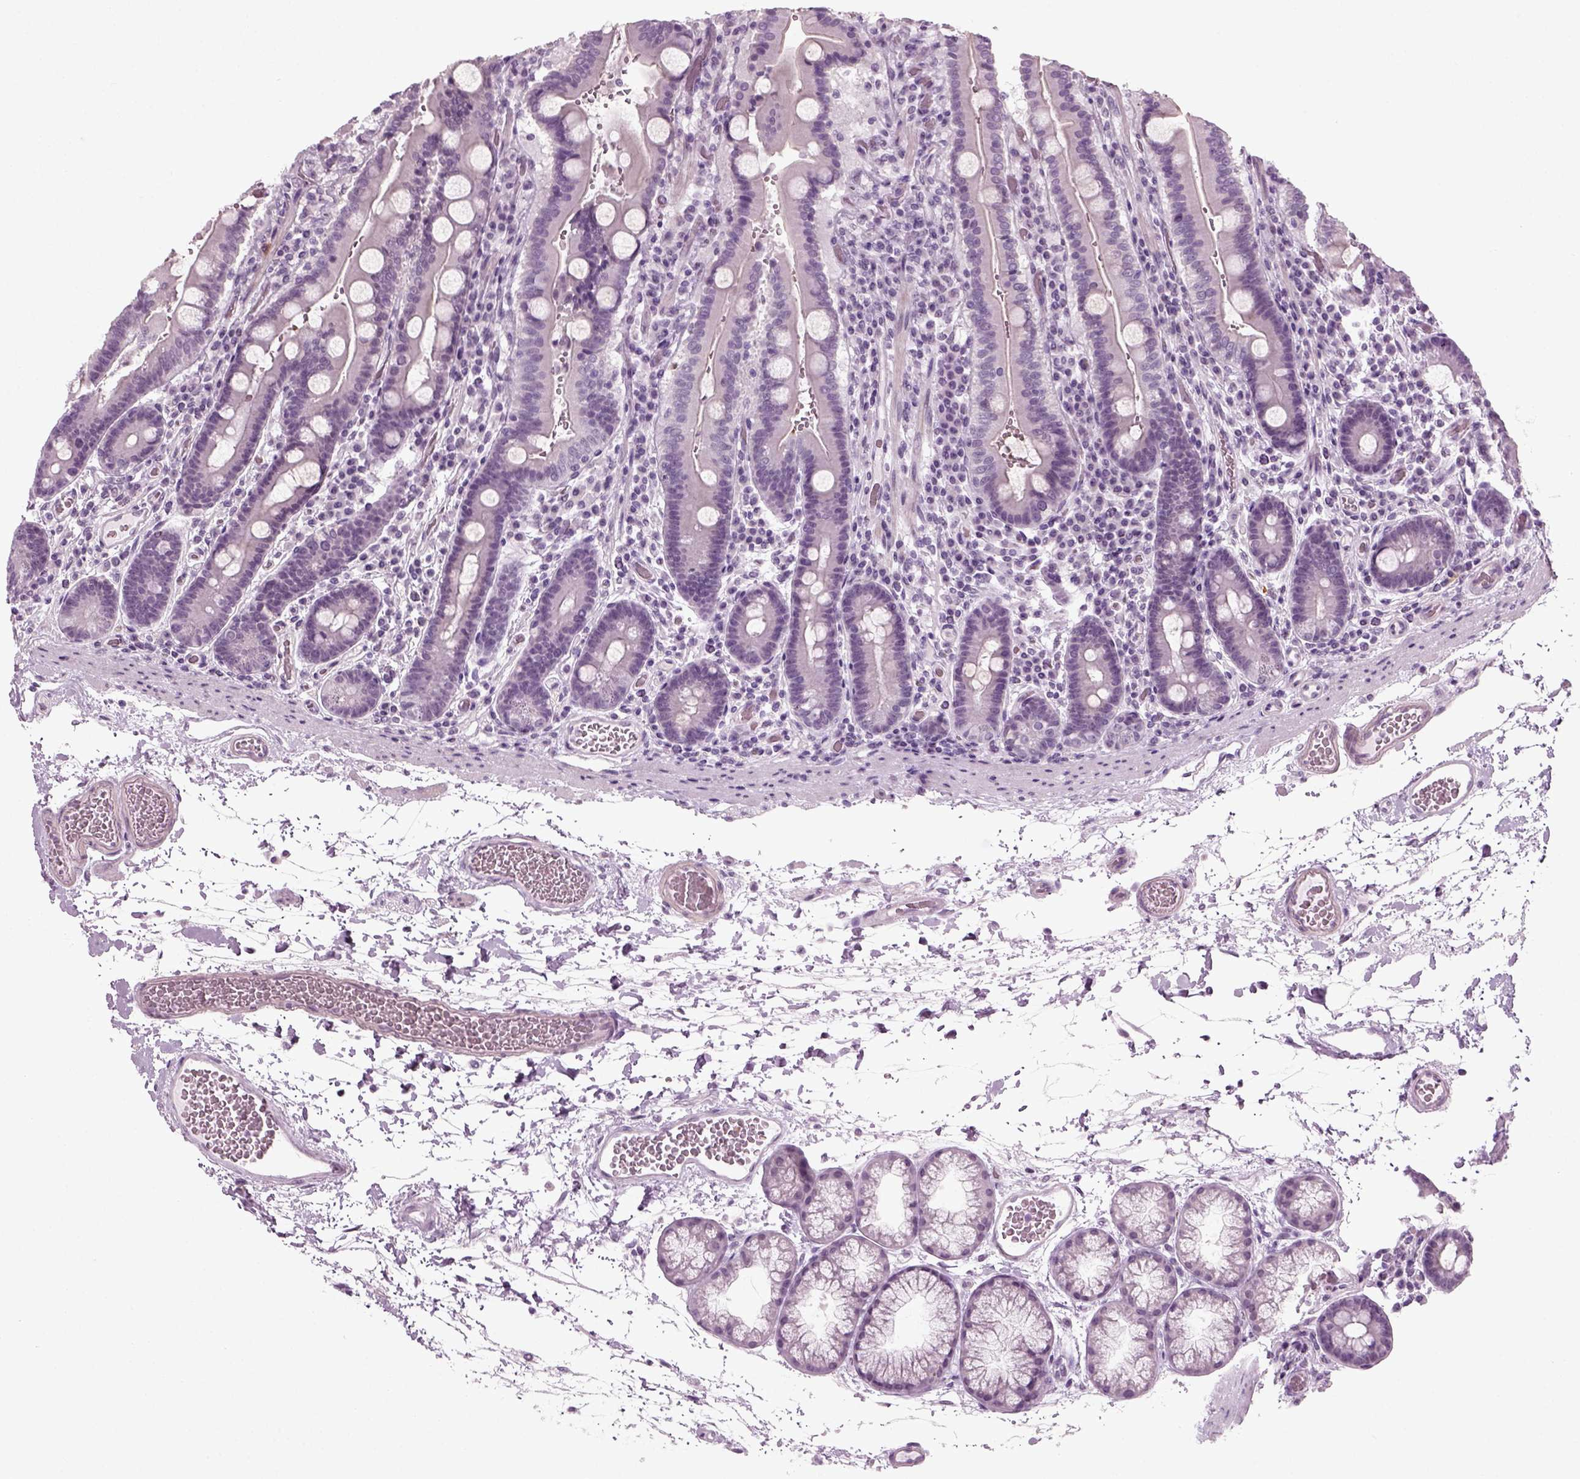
{"staining": {"intensity": "negative", "quantity": "none", "location": "none"}, "tissue": "duodenum", "cell_type": "Glandular cells", "image_type": "normal", "snomed": [{"axis": "morphology", "description": "Normal tissue, NOS"}, {"axis": "topography", "description": "Duodenum"}], "caption": "Immunohistochemistry (IHC) of unremarkable human duodenum demonstrates no staining in glandular cells. (DAB (3,3'-diaminobenzidine) immunohistochemistry (IHC), high magnification).", "gene": "ZC2HC1C", "patient": {"sex": "female", "age": 62}}